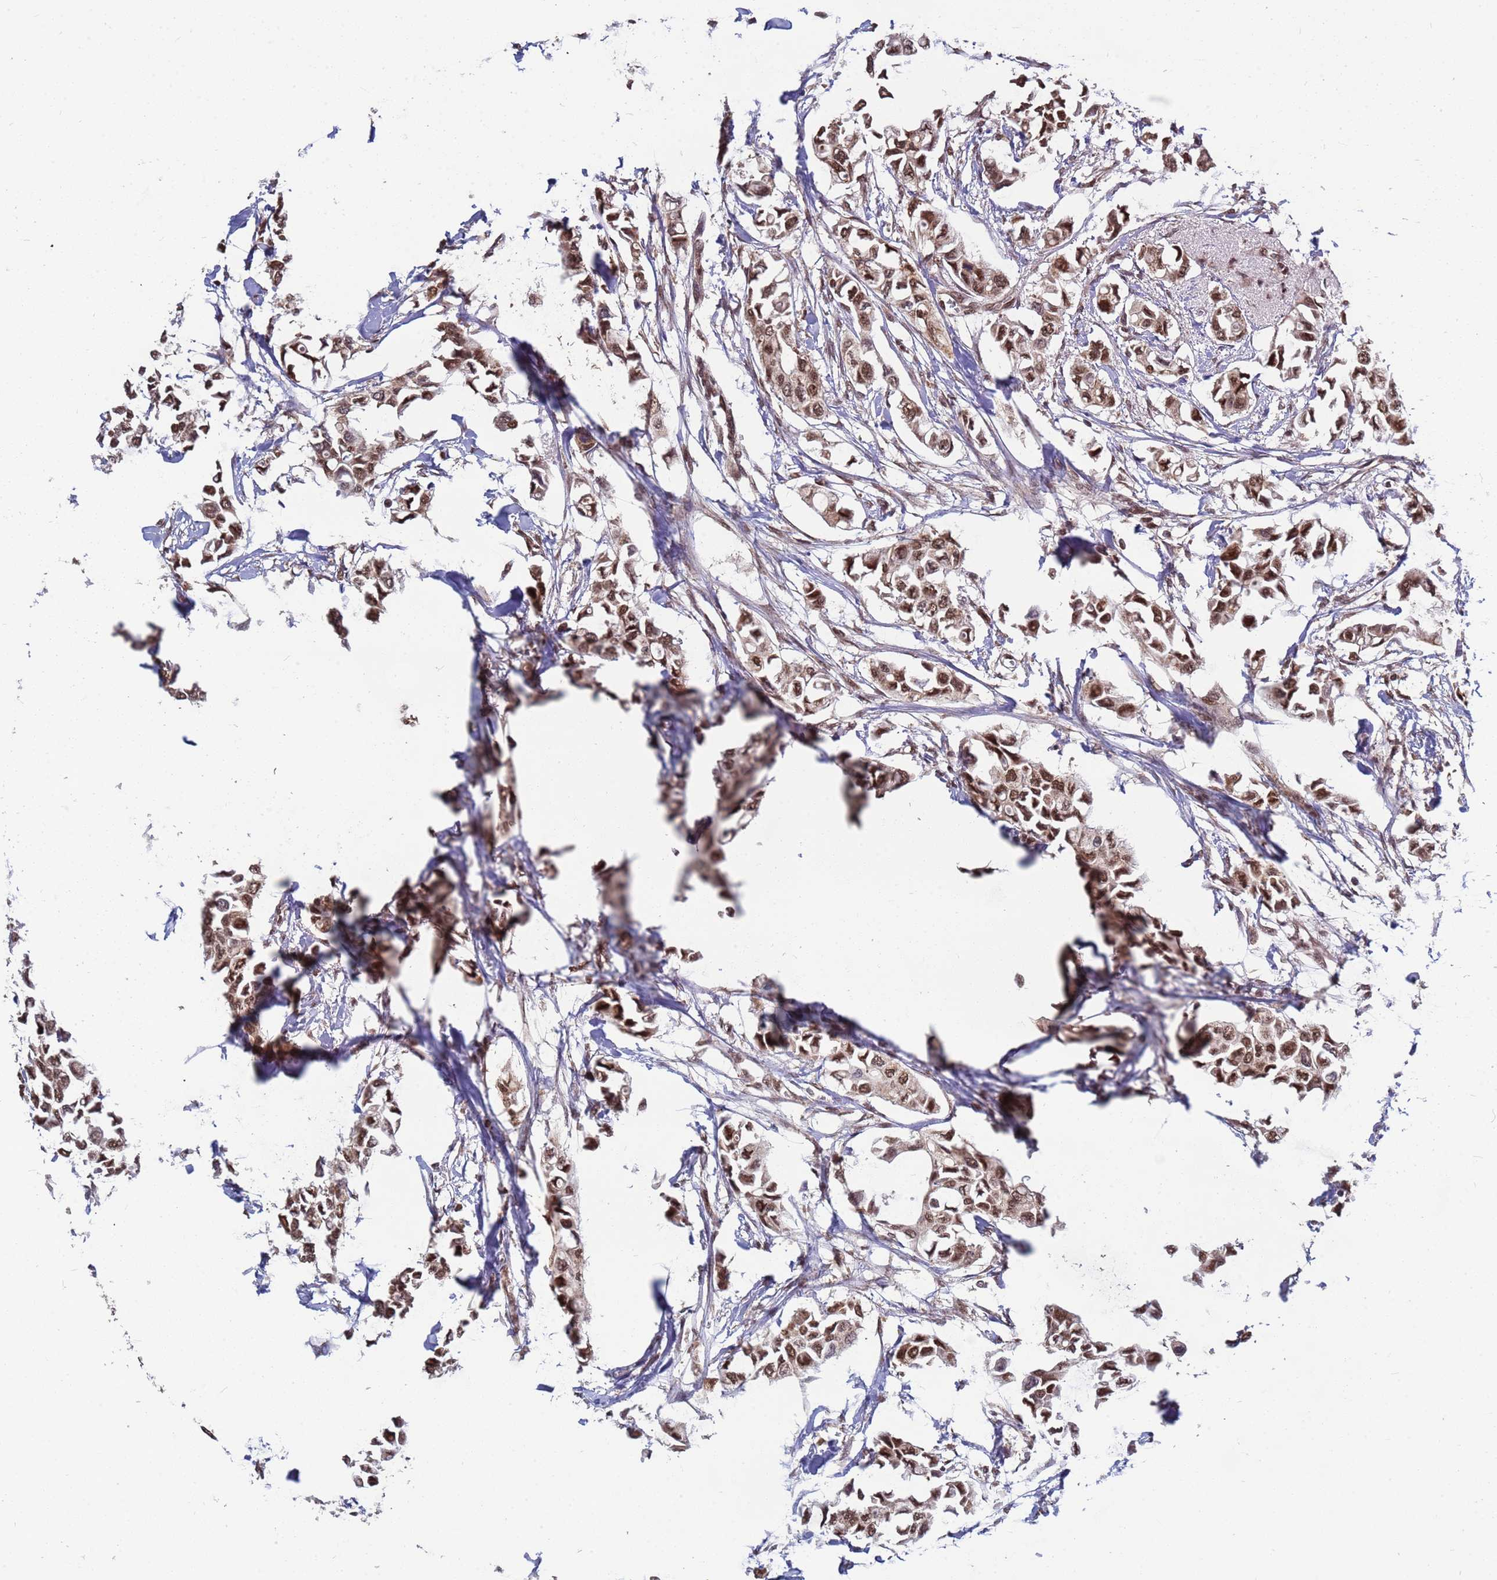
{"staining": {"intensity": "moderate", "quantity": ">75%", "location": "cytoplasmic/membranous,nuclear"}, "tissue": "breast cancer", "cell_type": "Tumor cells", "image_type": "cancer", "snomed": [{"axis": "morphology", "description": "Duct carcinoma"}, {"axis": "topography", "description": "Breast"}], "caption": "High-magnification brightfield microscopy of breast infiltrating ductal carcinoma stained with DAB (3,3'-diaminobenzidine) (brown) and counterstained with hematoxylin (blue). tumor cells exhibit moderate cytoplasmic/membranous and nuclear staining is identified in about>75% of cells.", "gene": "DENND2B", "patient": {"sex": "female", "age": 41}}